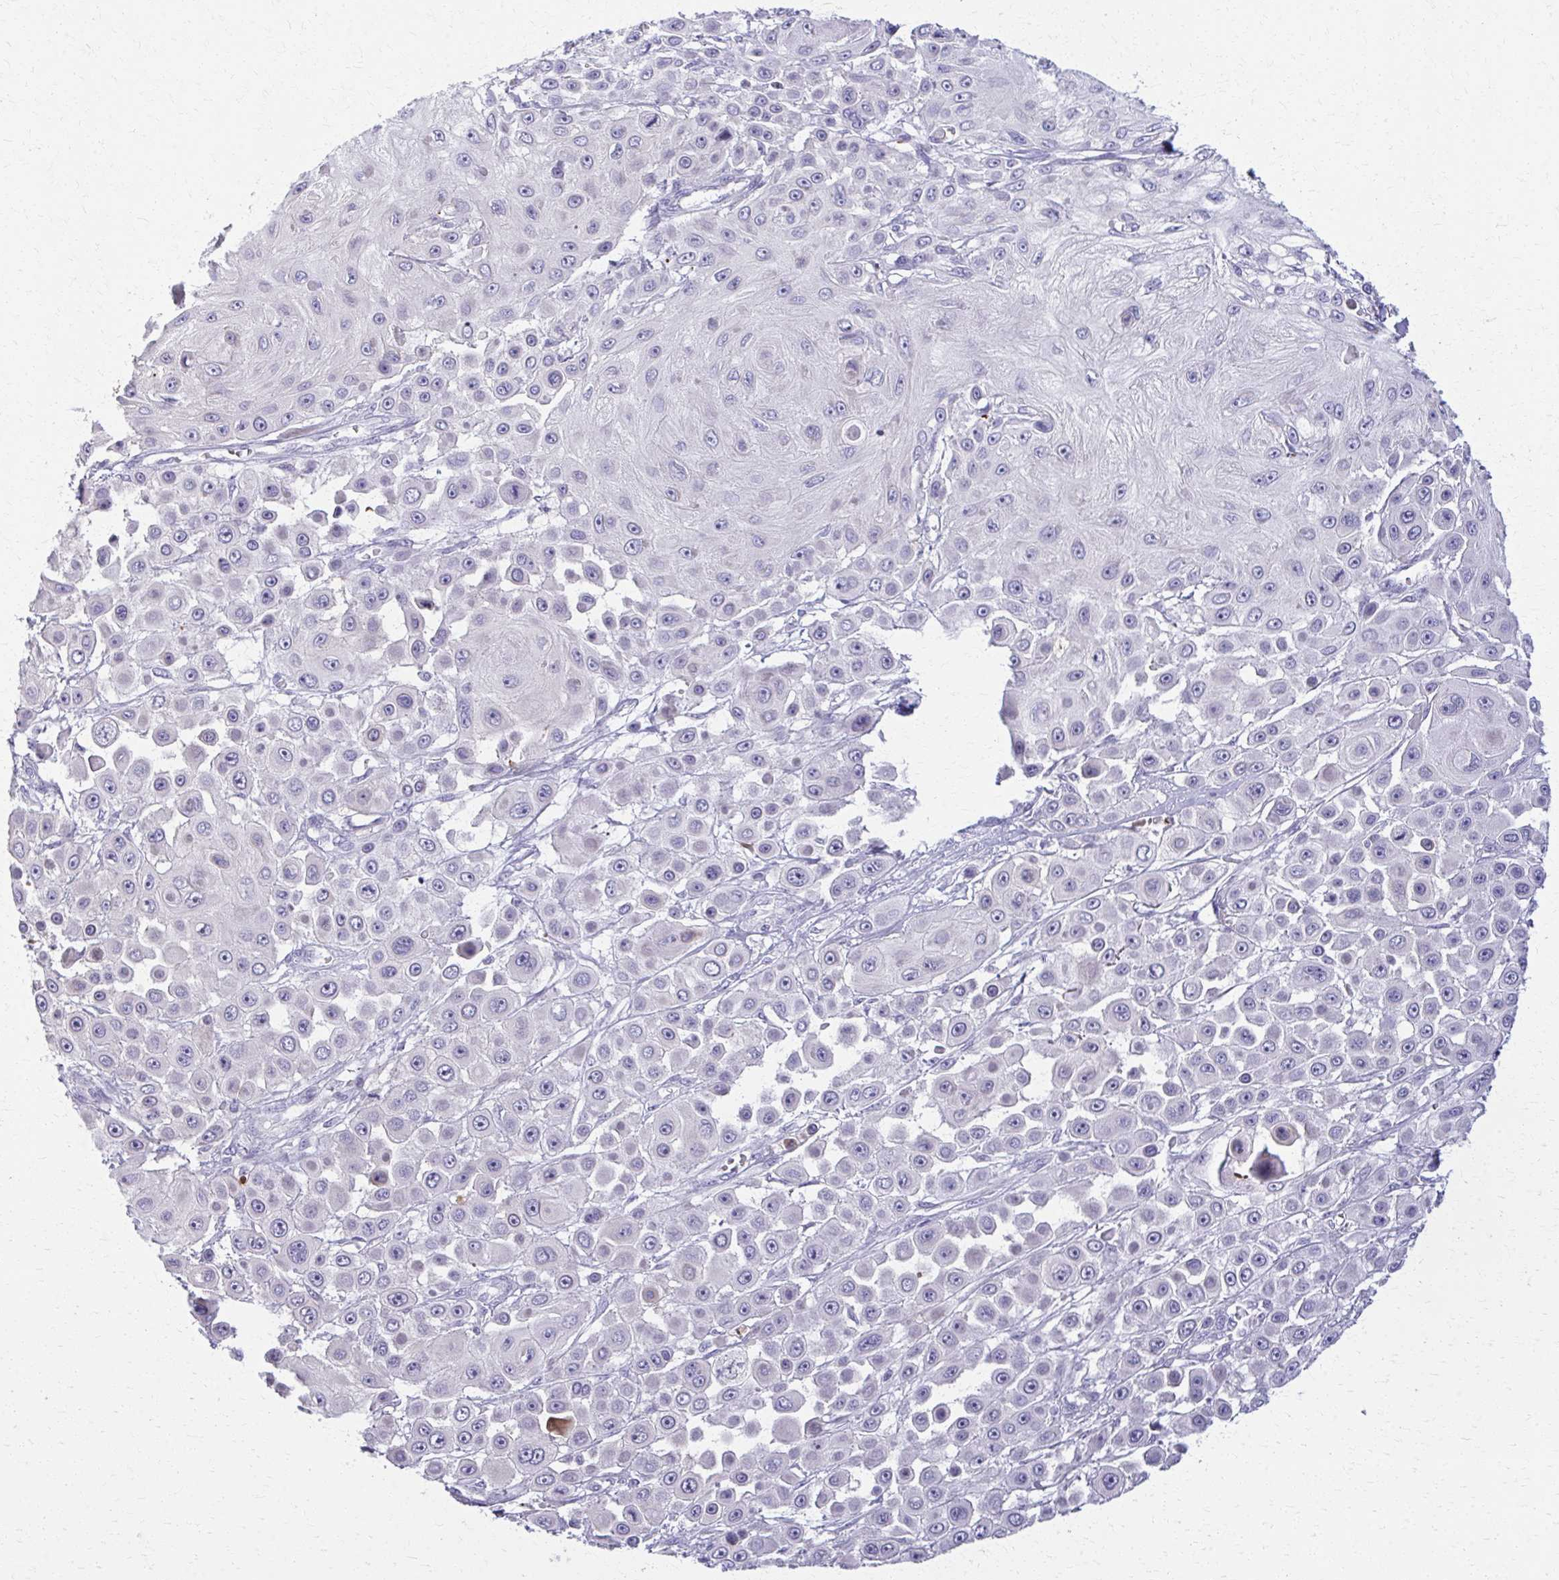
{"staining": {"intensity": "negative", "quantity": "none", "location": "none"}, "tissue": "skin cancer", "cell_type": "Tumor cells", "image_type": "cancer", "snomed": [{"axis": "morphology", "description": "Squamous cell carcinoma, NOS"}, {"axis": "topography", "description": "Skin"}], "caption": "Immunohistochemical staining of human skin cancer exhibits no significant positivity in tumor cells.", "gene": "OR4M1", "patient": {"sex": "male", "age": 67}}